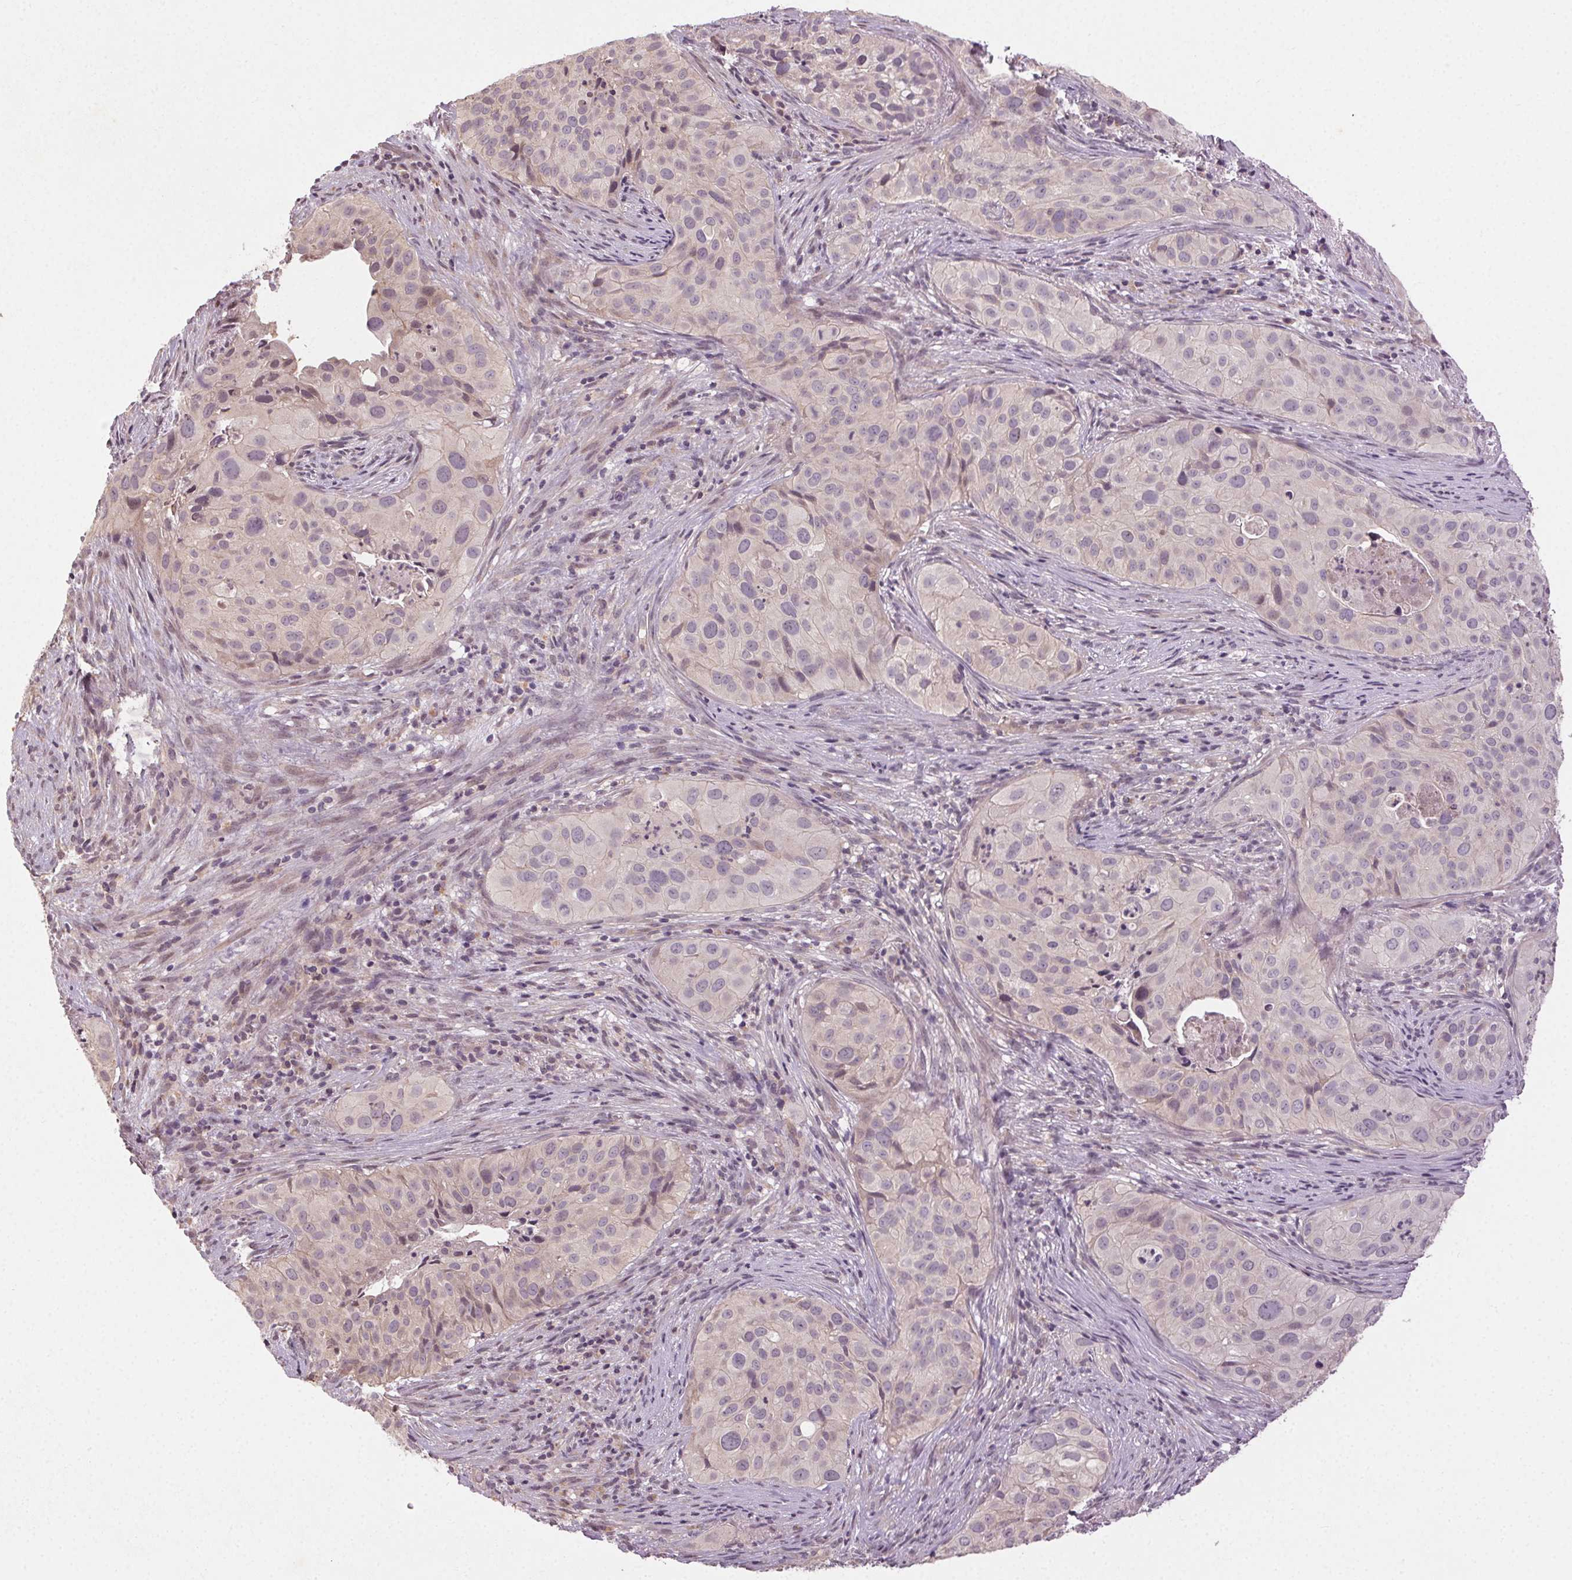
{"staining": {"intensity": "negative", "quantity": "none", "location": "none"}, "tissue": "cervical cancer", "cell_type": "Tumor cells", "image_type": "cancer", "snomed": [{"axis": "morphology", "description": "Squamous cell carcinoma, NOS"}, {"axis": "topography", "description": "Cervix"}], "caption": "Photomicrograph shows no protein expression in tumor cells of cervical cancer tissue.", "gene": "ATP1B3", "patient": {"sex": "female", "age": 38}}